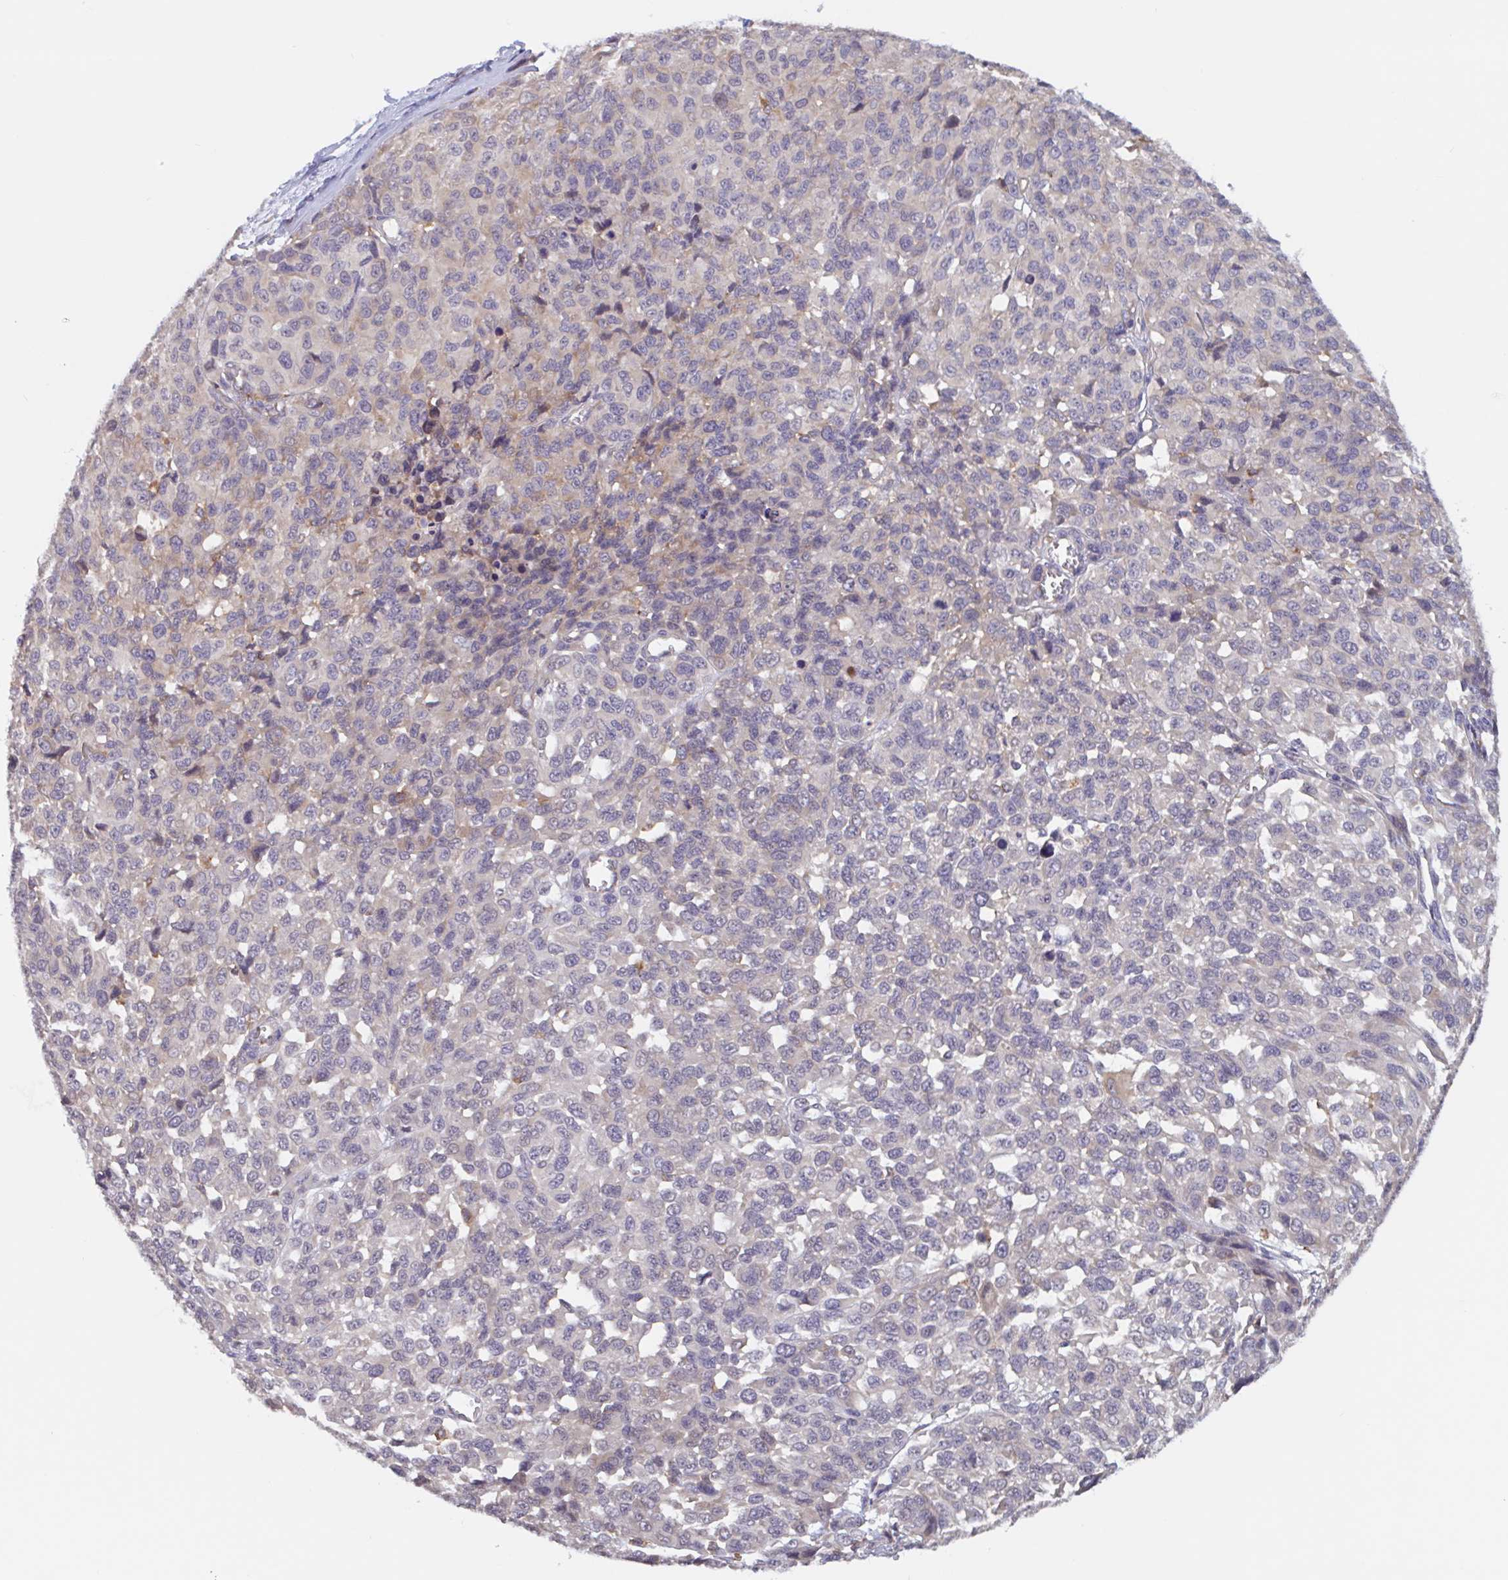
{"staining": {"intensity": "weak", "quantity": "<25%", "location": "cytoplasmic/membranous"}, "tissue": "melanoma", "cell_type": "Tumor cells", "image_type": "cancer", "snomed": [{"axis": "morphology", "description": "Malignant melanoma, NOS"}, {"axis": "topography", "description": "Skin"}], "caption": "Human melanoma stained for a protein using immunohistochemistry exhibits no expression in tumor cells.", "gene": "SNX8", "patient": {"sex": "male", "age": 62}}